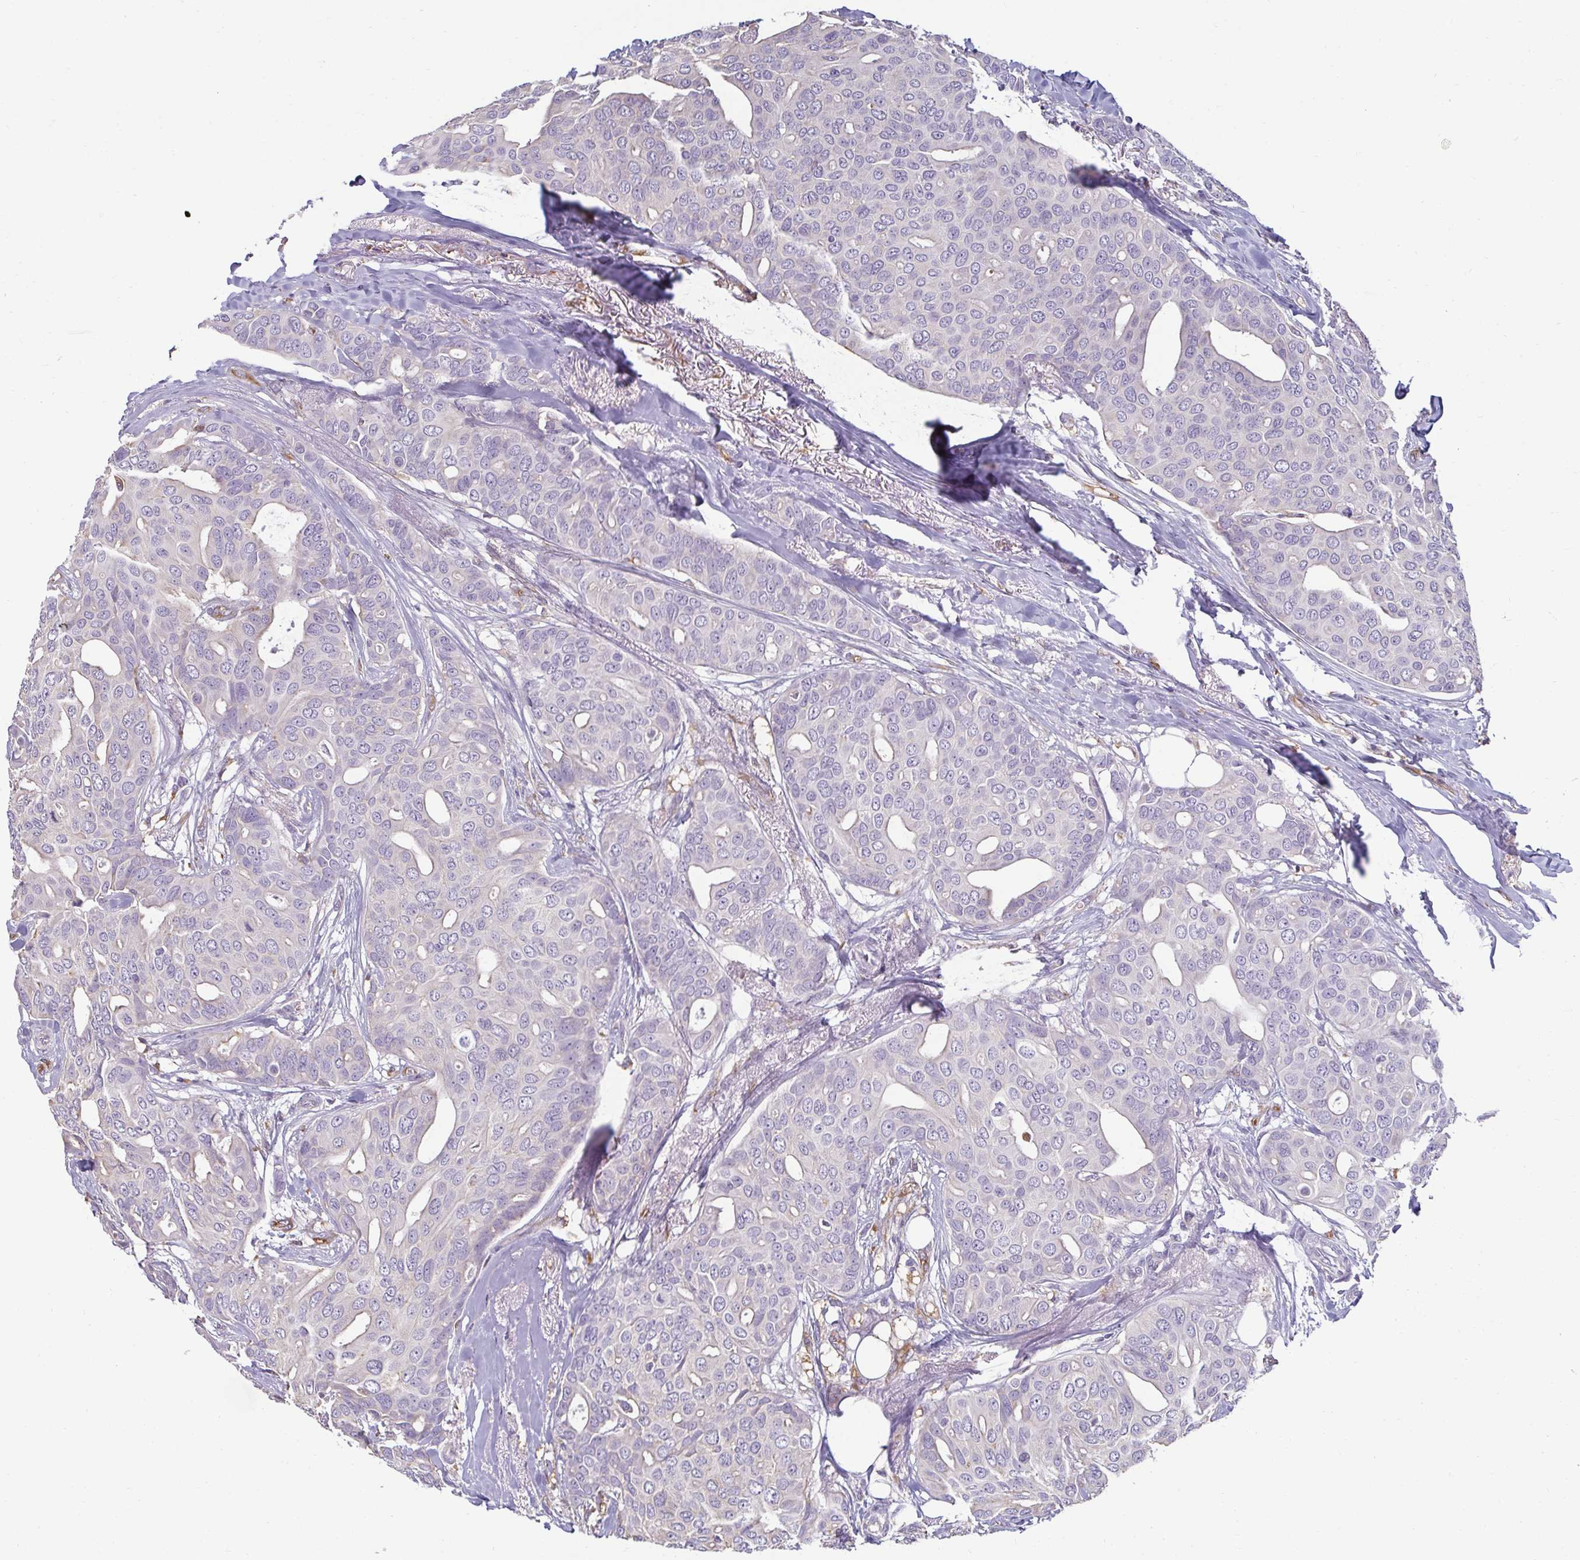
{"staining": {"intensity": "negative", "quantity": "none", "location": "none"}, "tissue": "breast cancer", "cell_type": "Tumor cells", "image_type": "cancer", "snomed": [{"axis": "morphology", "description": "Duct carcinoma"}, {"axis": "topography", "description": "Breast"}], "caption": "Breast infiltrating ductal carcinoma was stained to show a protein in brown. There is no significant positivity in tumor cells.", "gene": "PDE2A", "patient": {"sex": "female", "age": 54}}